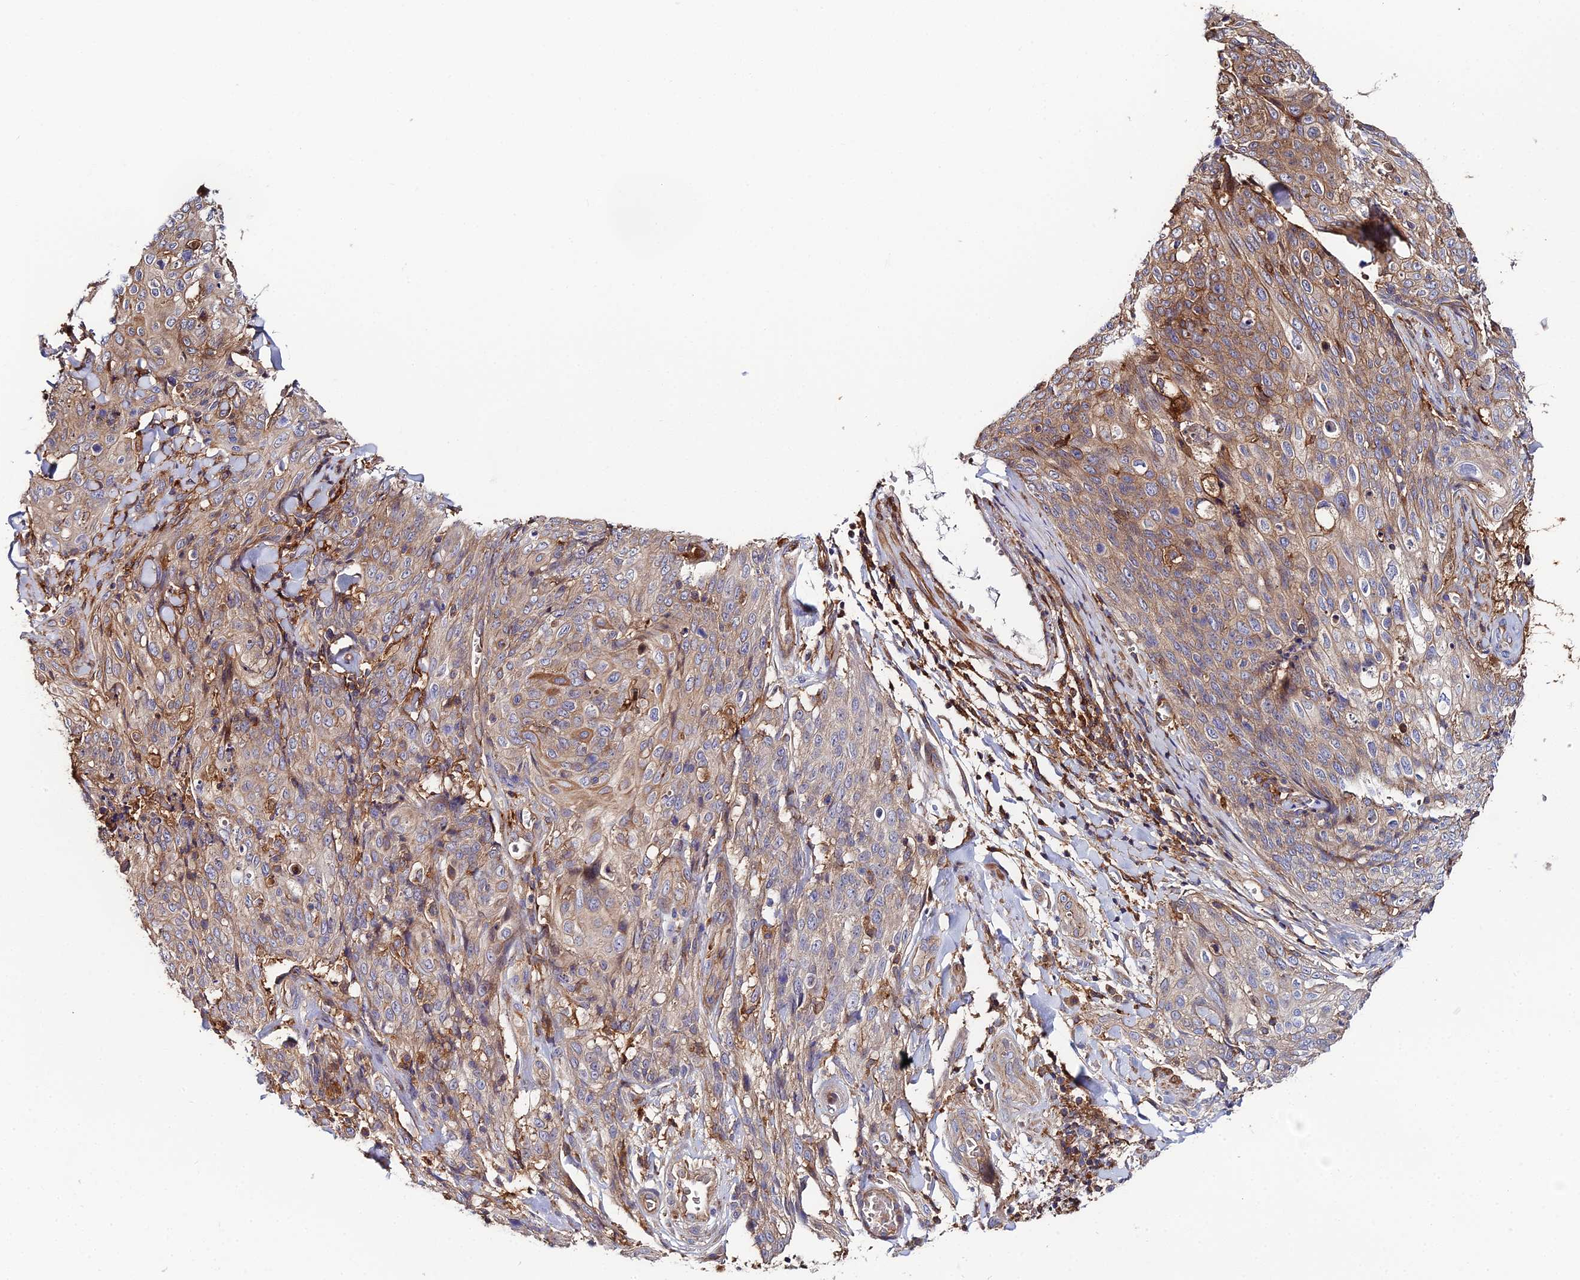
{"staining": {"intensity": "moderate", "quantity": "25%-75%", "location": "cytoplasmic/membranous"}, "tissue": "skin cancer", "cell_type": "Tumor cells", "image_type": "cancer", "snomed": [{"axis": "morphology", "description": "Squamous cell carcinoma, NOS"}, {"axis": "topography", "description": "Skin"}, {"axis": "topography", "description": "Vulva"}], "caption": "Protein analysis of squamous cell carcinoma (skin) tissue reveals moderate cytoplasmic/membranous staining in approximately 25%-75% of tumor cells. The staining was performed using DAB (3,3'-diaminobenzidine), with brown indicating positive protein expression. Nuclei are stained blue with hematoxylin.", "gene": "GNG5B", "patient": {"sex": "female", "age": 85}}